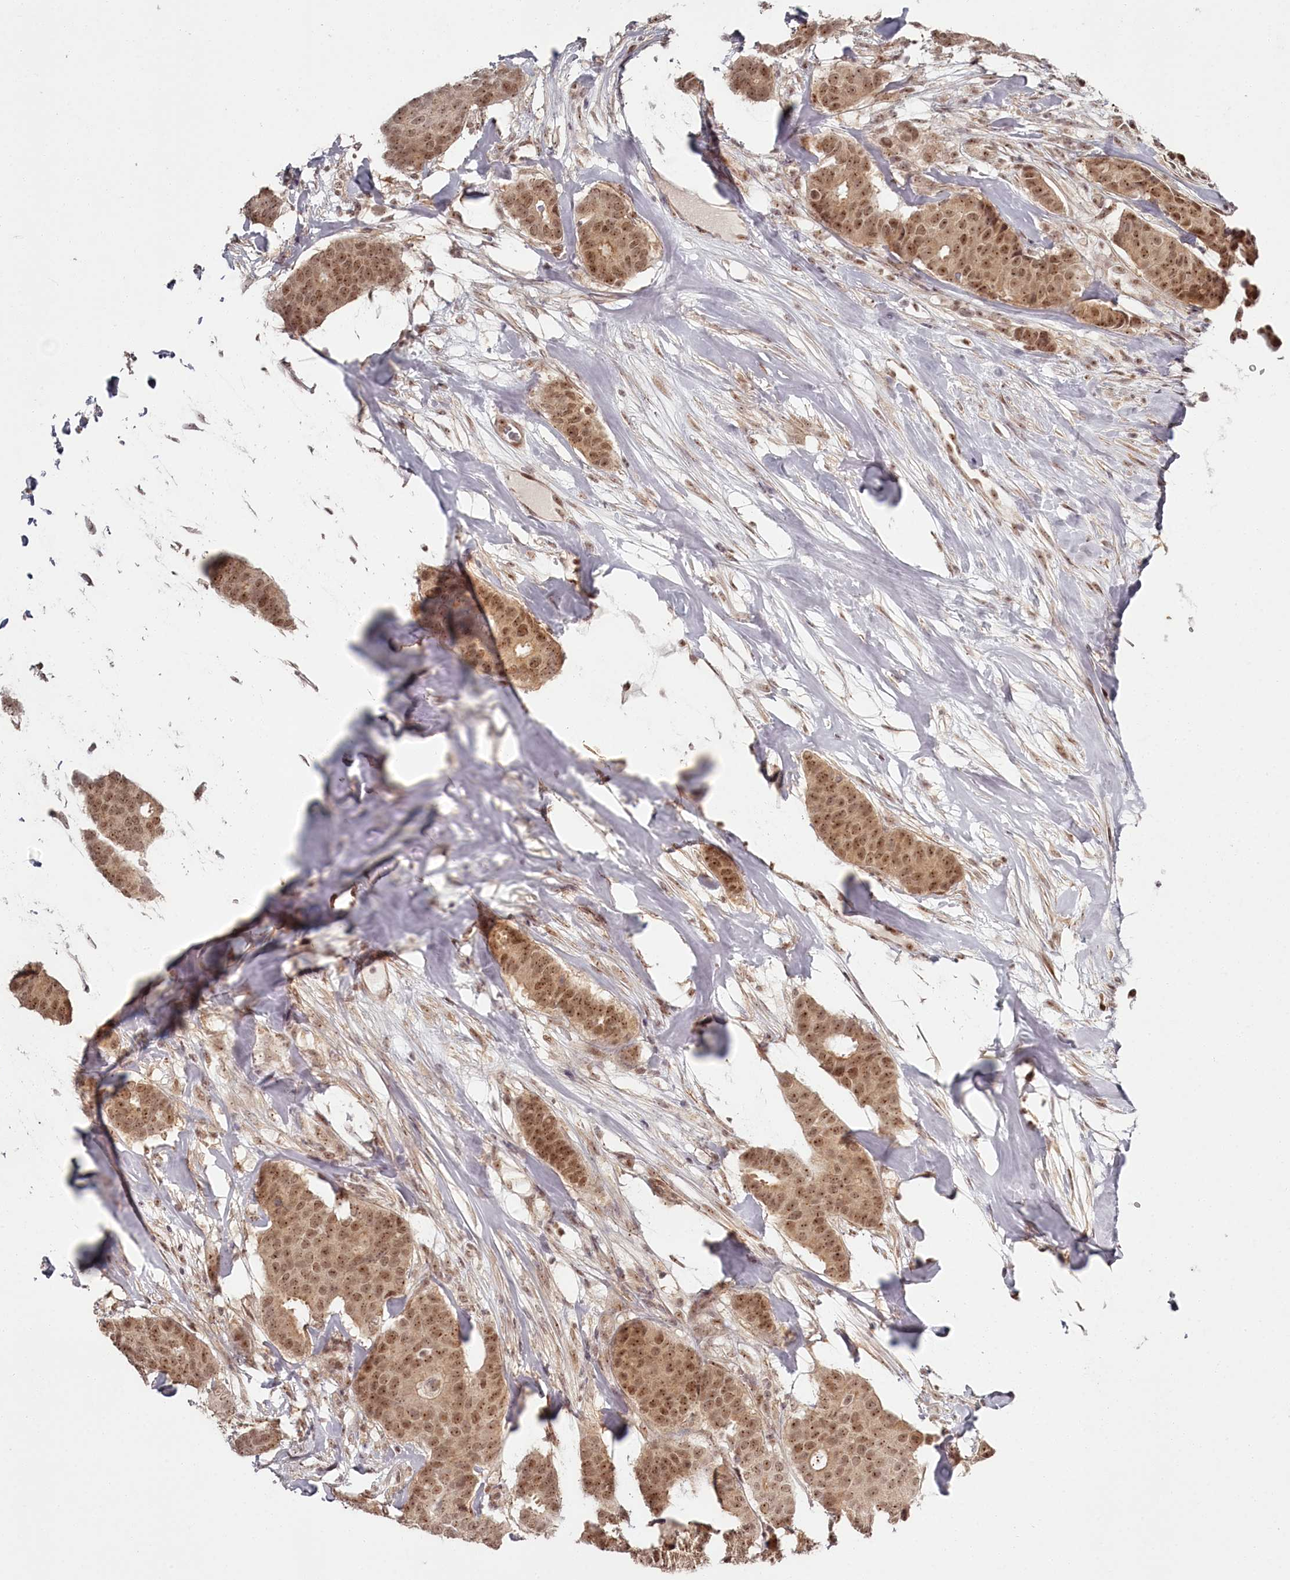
{"staining": {"intensity": "moderate", "quantity": ">75%", "location": "cytoplasmic/membranous,nuclear"}, "tissue": "breast cancer", "cell_type": "Tumor cells", "image_type": "cancer", "snomed": [{"axis": "morphology", "description": "Duct carcinoma"}, {"axis": "topography", "description": "Breast"}], "caption": "Human intraductal carcinoma (breast) stained with a protein marker shows moderate staining in tumor cells.", "gene": "EXOSC1", "patient": {"sex": "female", "age": 75}}